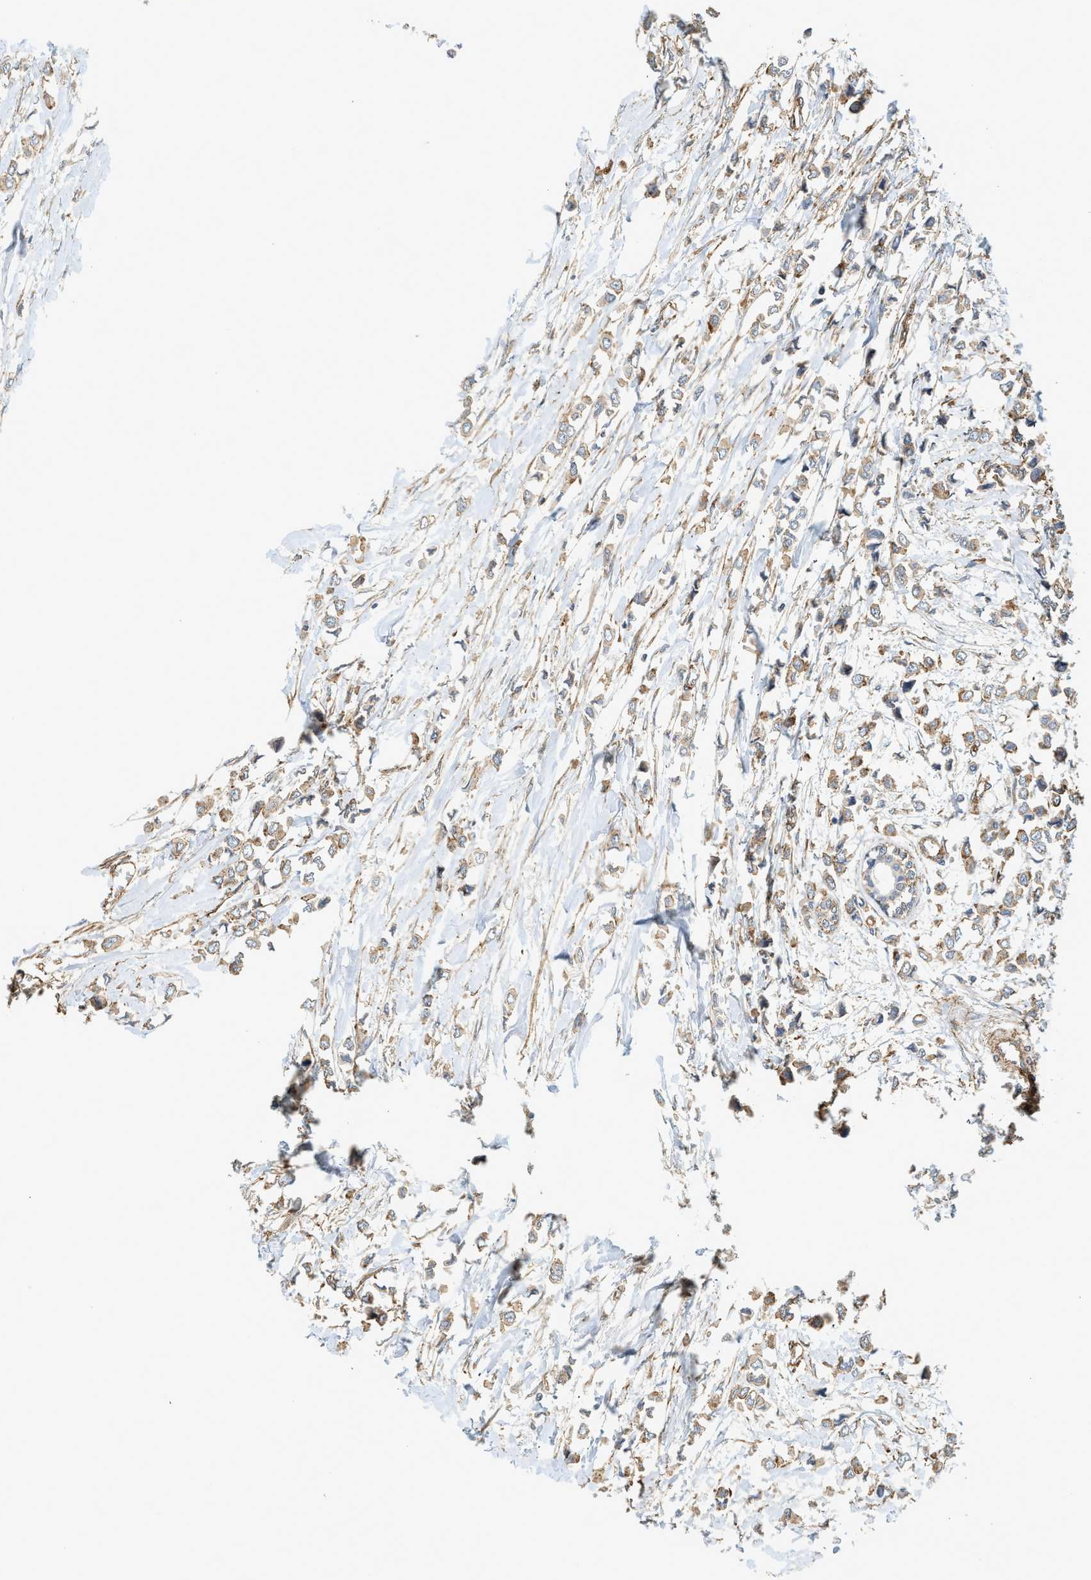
{"staining": {"intensity": "moderate", "quantity": "25%-75%", "location": "cytoplasmic/membranous"}, "tissue": "breast cancer", "cell_type": "Tumor cells", "image_type": "cancer", "snomed": [{"axis": "morphology", "description": "Lobular carcinoma"}, {"axis": "topography", "description": "Breast"}], "caption": "High-magnification brightfield microscopy of breast lobular carcinoma stained with DAB (brown) and counterstained with hematoxylin (blue). tumor cells exhibit moderate cytoplasmic/membranous expression is appreciated in about25%-75% of cells.", "gene": "HIP1", "patient": {"sex": "female", "age": 51}}